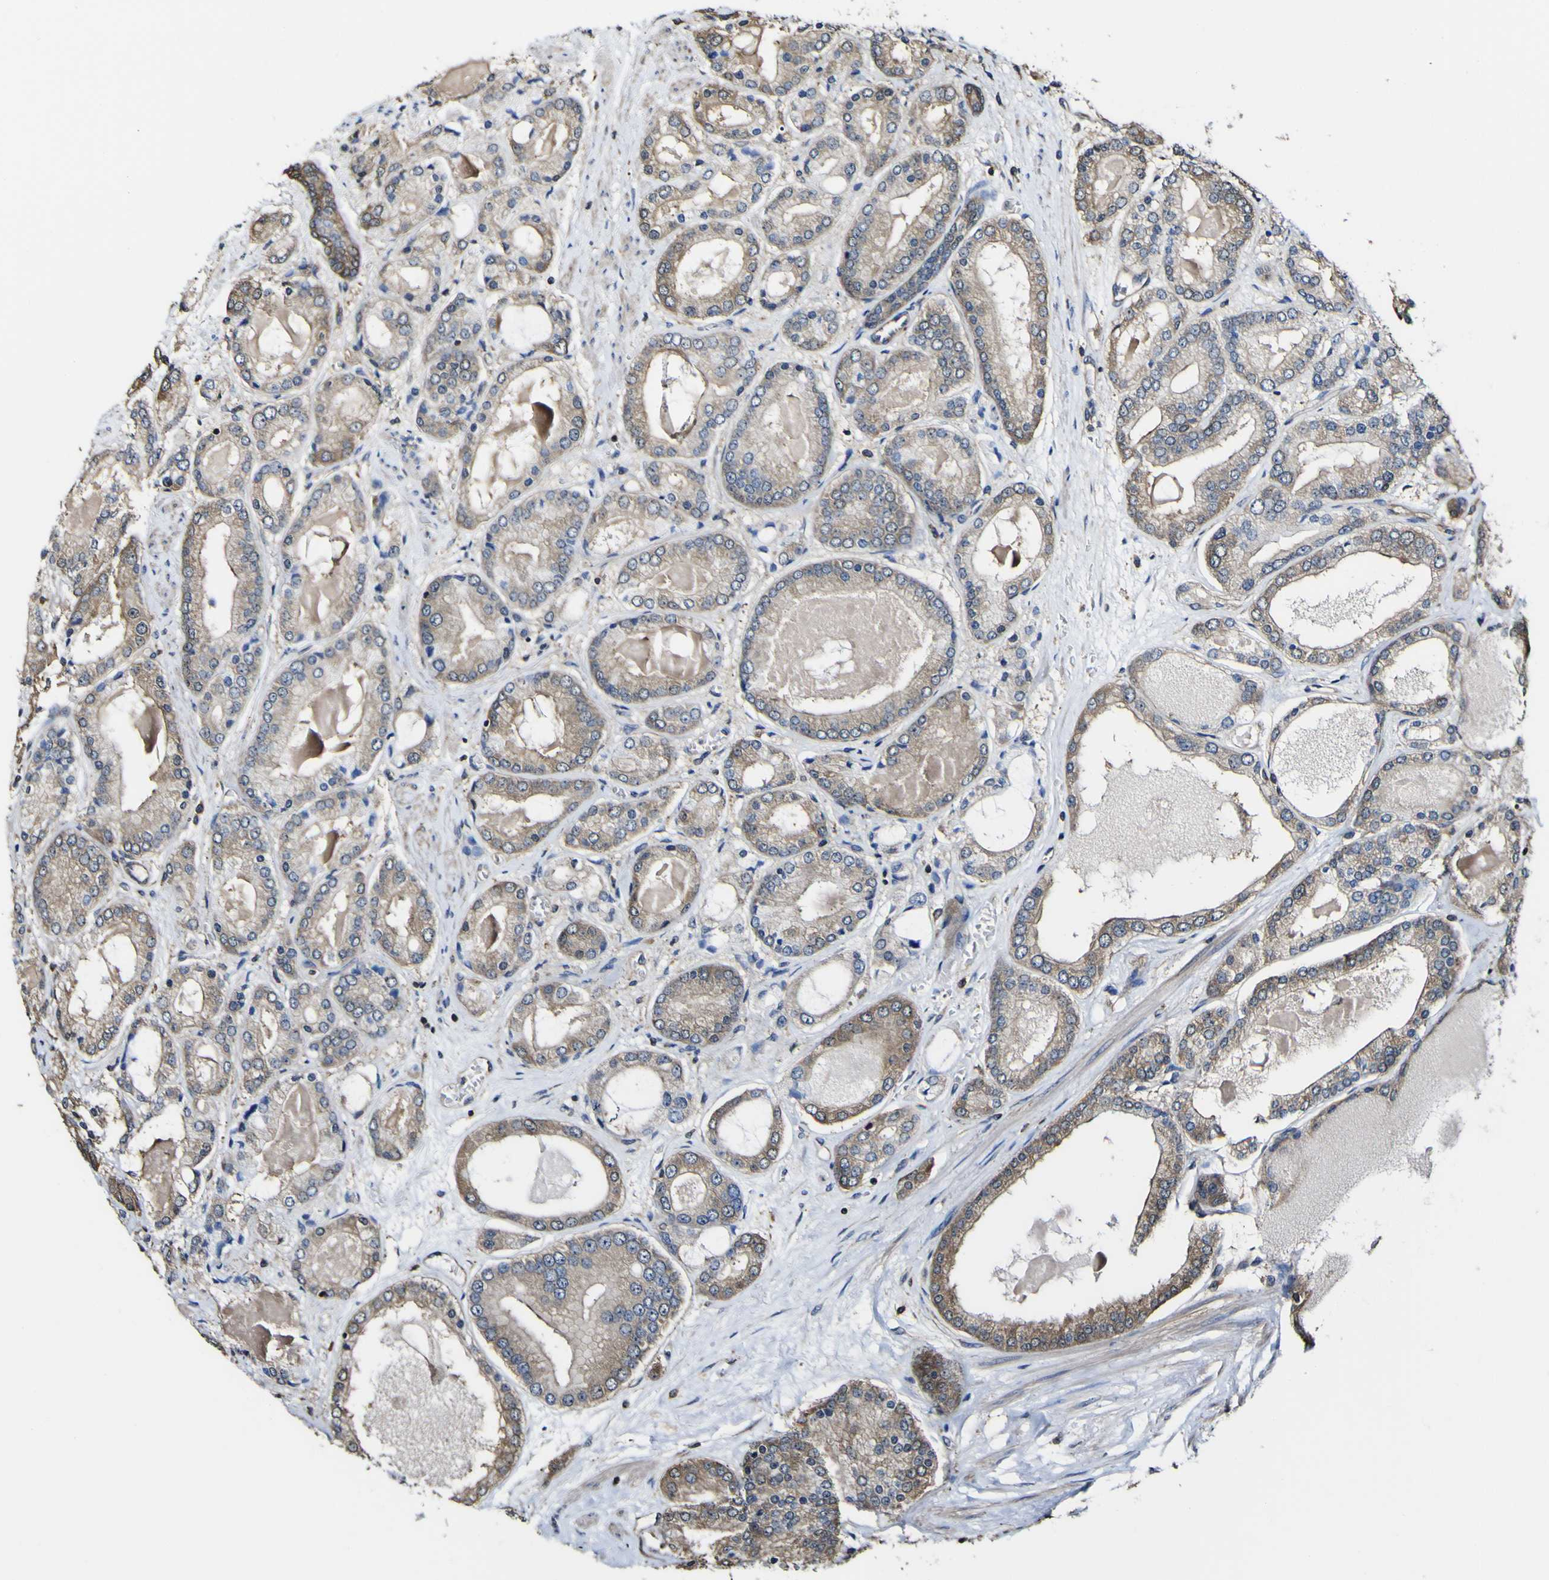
{"staining": {"intensity": "moderate", "quantity": ">75%", "location": "cytoplasmic/membranous"}, "tissue": "prostate cancer", "cell_type": "Tumor cells", "image_type": "cancer", "snomed": [{"axis": "morphology", "description": "Adenocarcinoma, High grade"}, {"axis": "topography", "description": "Prostate"}], "caption": "Immunohistochemical staining of adenocarcinoma (high-grade) (prostate) exhibits moderate cytoplasmic/membranous protein expression in approximately >75% of tumor cells.", "gene": "PTPRR", "patient": {"sex": "male", "age": 59}}